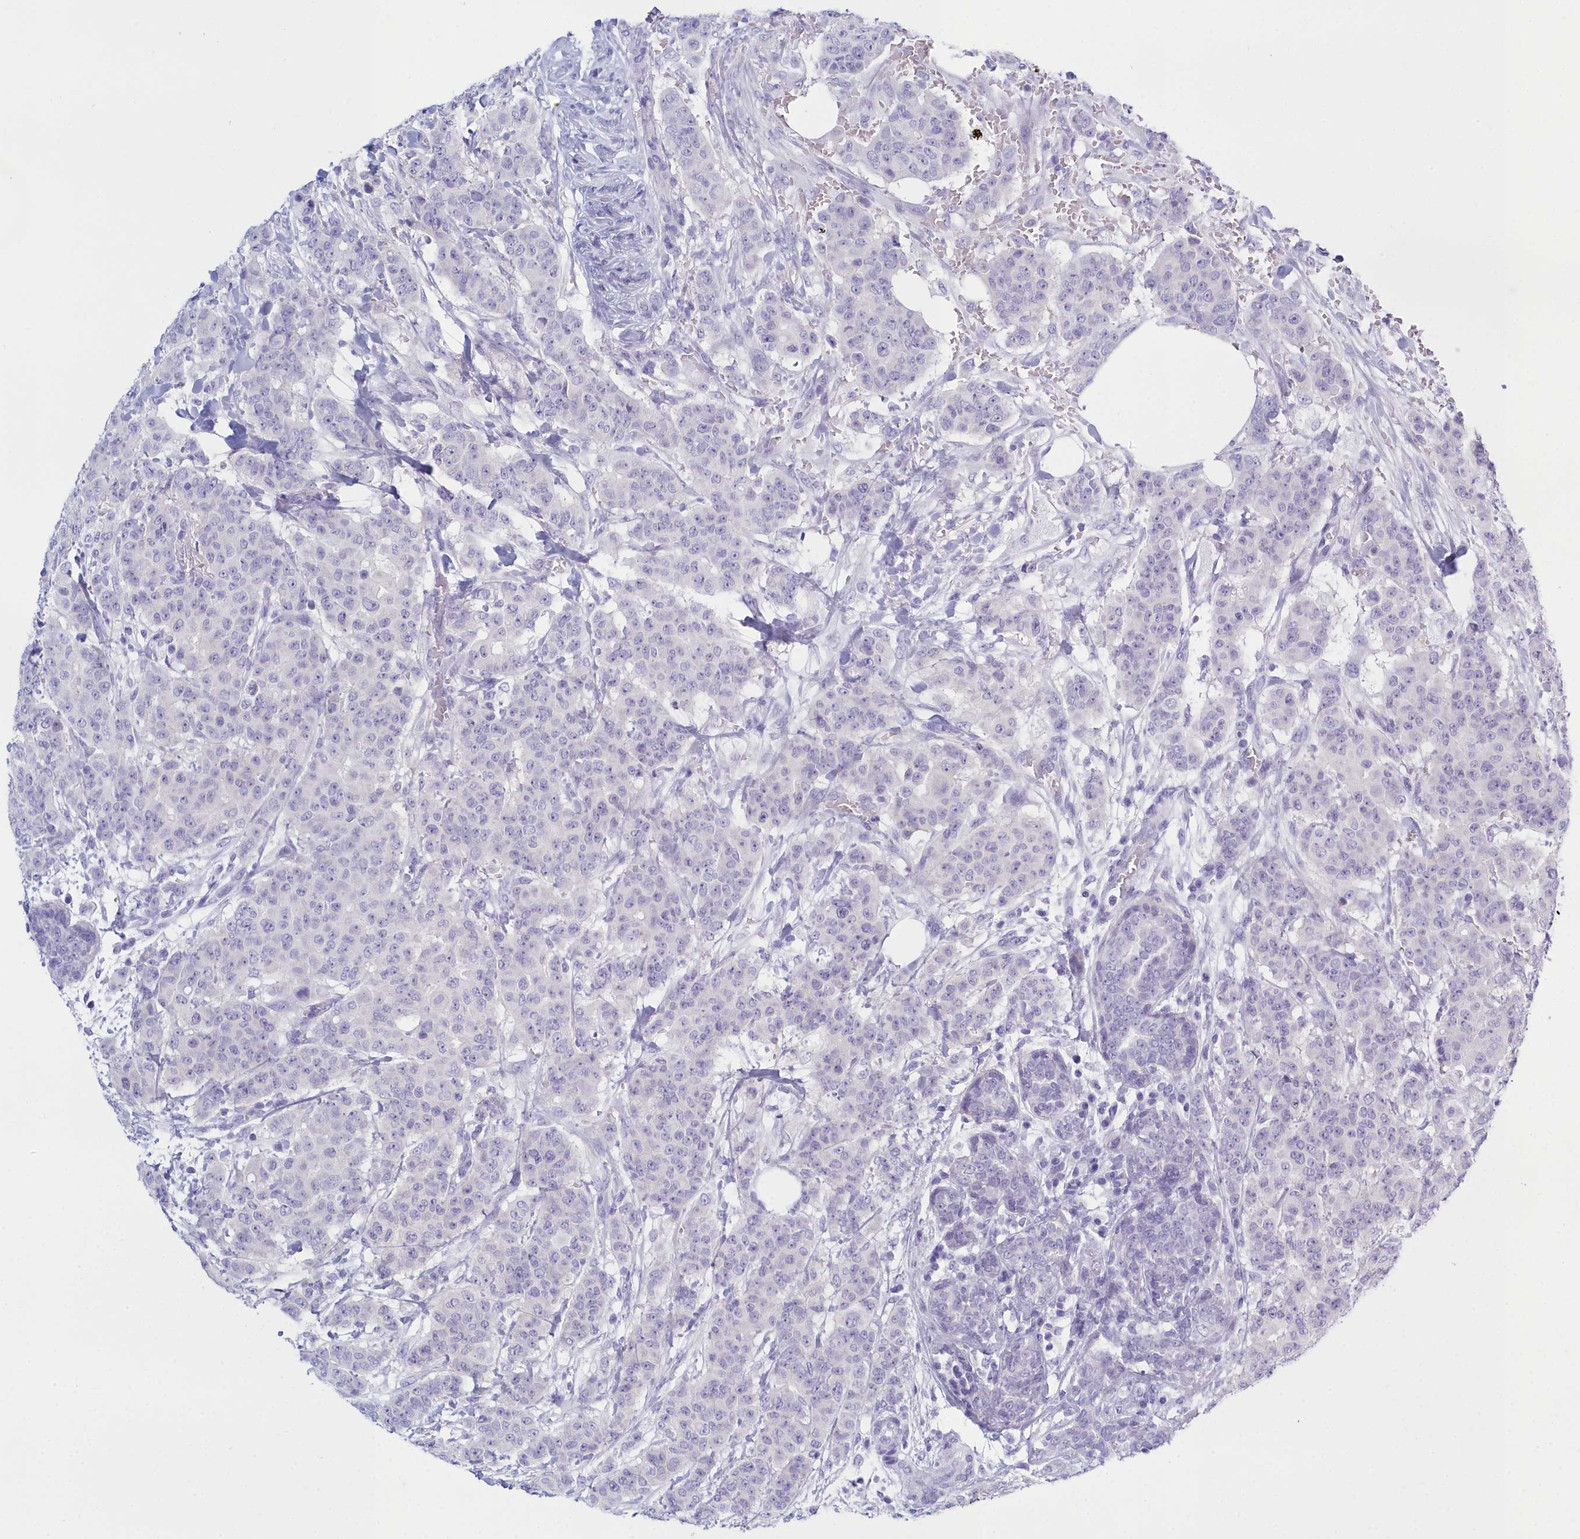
{"staining": {"intensity": "negative", "quantity": "none", "location": "none"}, "tissue": "breast cancer", "cell_type": "Tumor cells", "image_type": "cancer", "snomed": [{"axis": "morphology", "description": "Duct carcinoma"}, {"axis": "topography", "description": "Breast"}], "caption": "Immunohistochemical staining of human breast invasive ductal carcinoma reveals no significant positivity in tumor cells.", "gene": "TMEM97", "patient": {"sex": "female", "age": 40}}